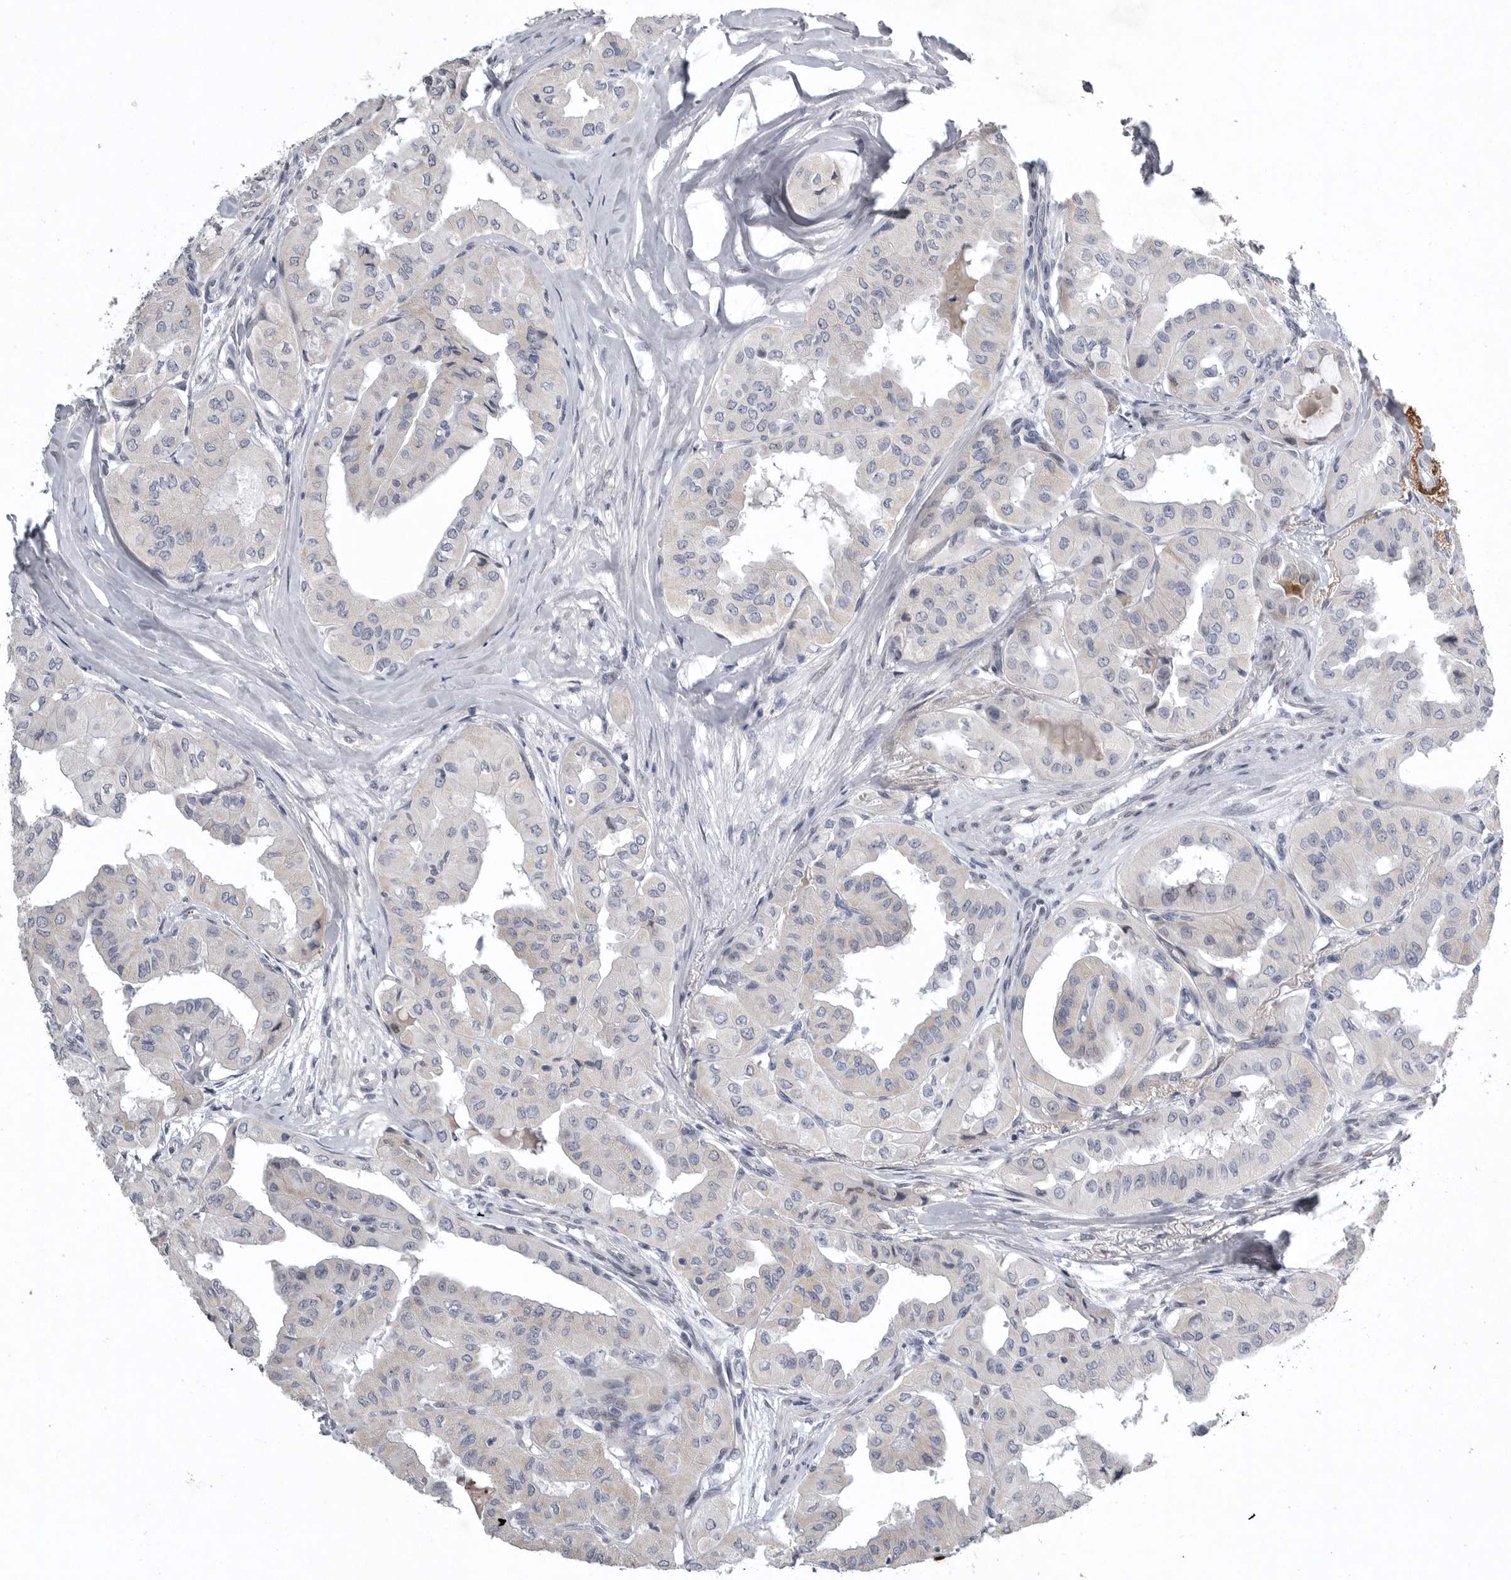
{"staining": {"intensity": "negative", "quantity": "none", "location": "none"}, "tissue": "thyroid cancer", "cell_type": "Tumor cells", "image_type": "cancer", "snomed": [{"axis": "morphology", "description": "Papillary adenocarcinoma, NOS"}, {"axis": "topography", "description": "Thyroid gland"}], "caption": "This histopathology image is of thyroid cancer (papillary adenocarcinoma) stained with IHC to label a protein in brown with the nuclei are counter-stained blue. There is no positivity in tumor cells. (Stains: DAB (3,3'-diaminobenzidine) IHC with hematoxylin counter stain, Microscopy: brightfield microscopy at high magnification).", "gene": "CRP", "patient": {"sex": "female", "age": 59}}